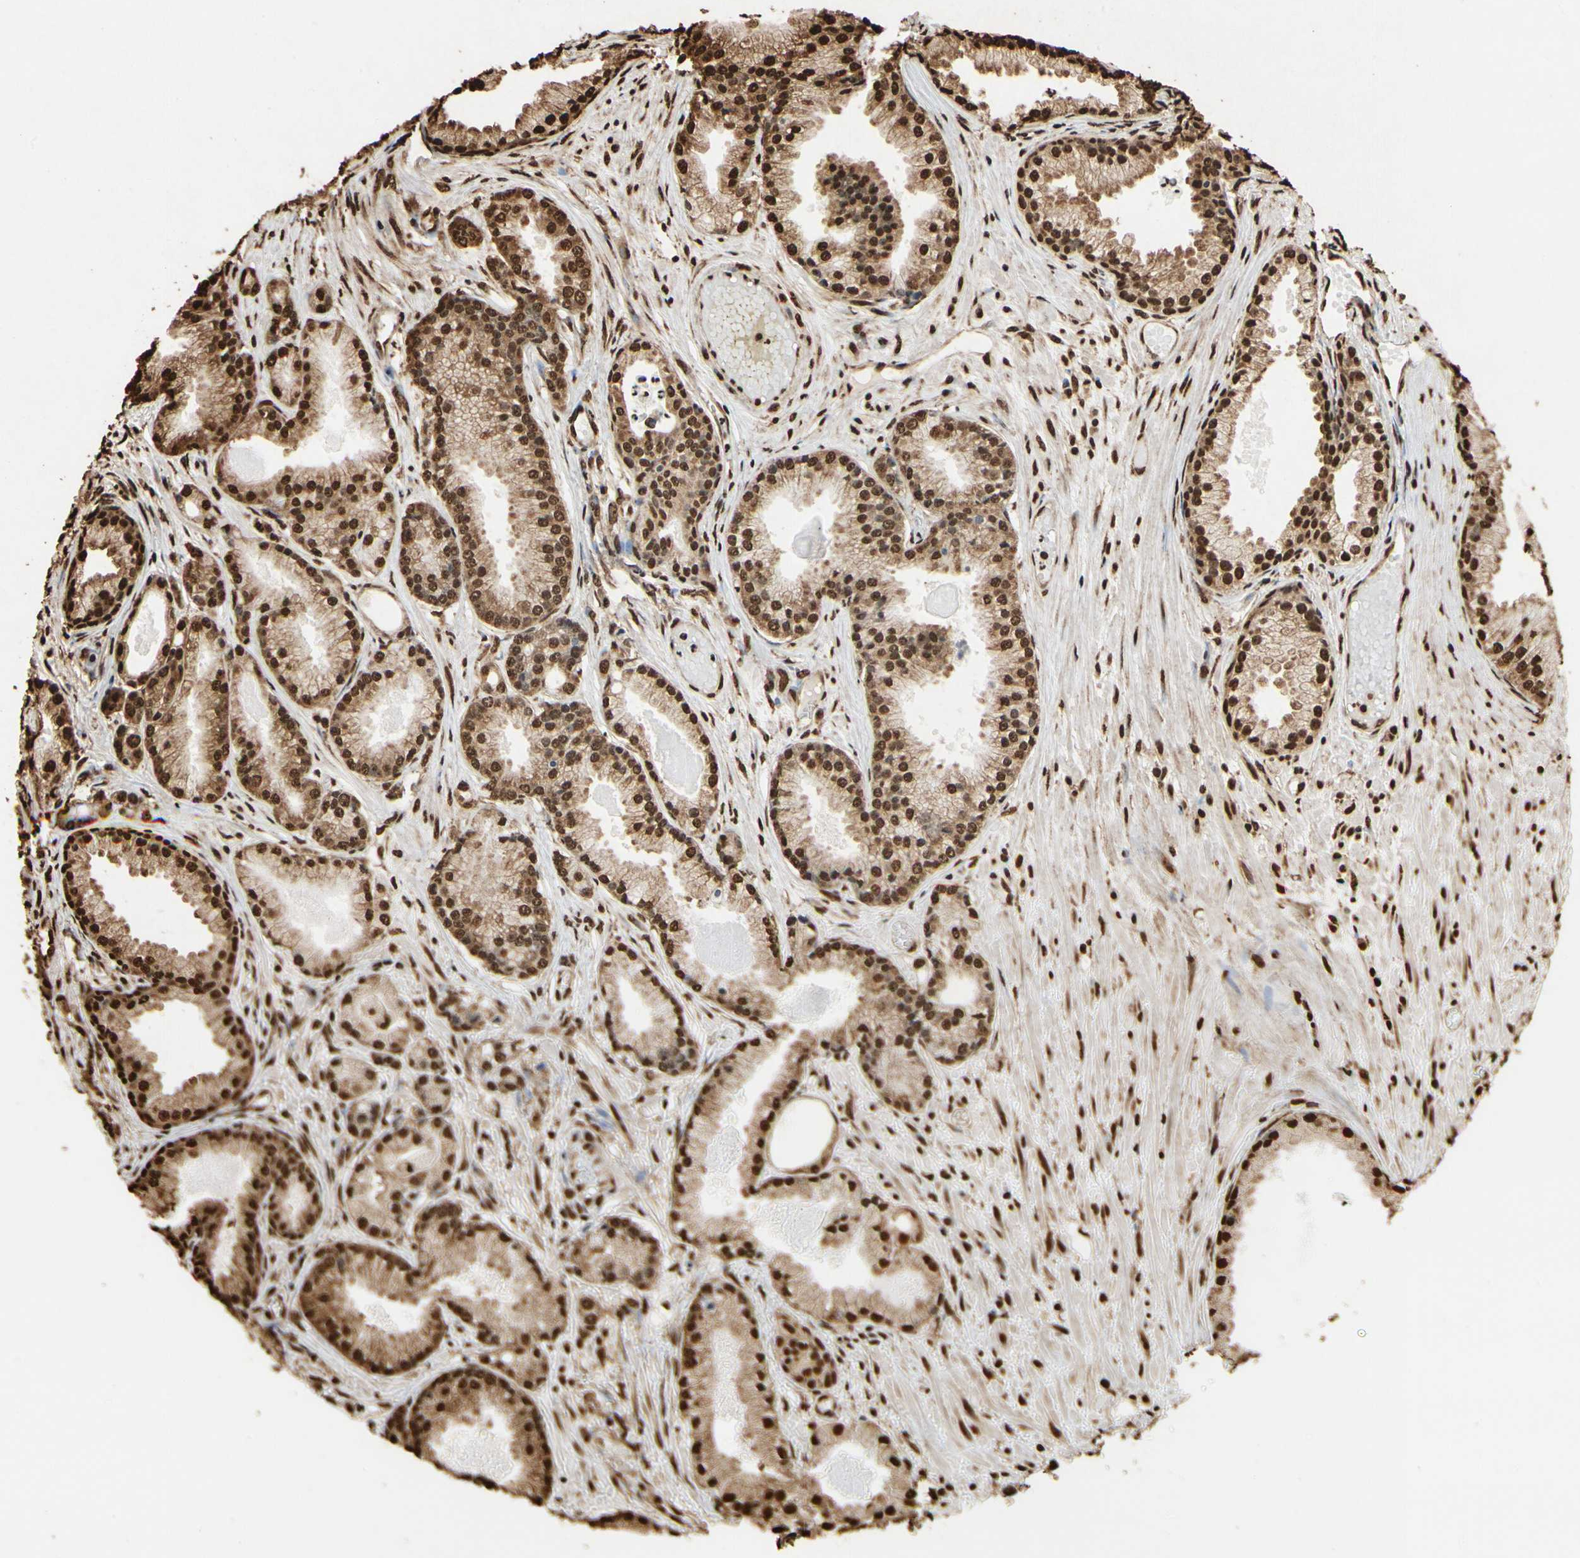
{"staining": {"intensity": "strong", "quantity": ">75%", "location": "cytoplasmic/membranous,nuclear"}, "tissue": "prostate cancer", "cell_type": "Tumor cells", "image_type": "cancer", "snomed": [{"axis": "morphology", "description": "Adenocarcinoma, Low grade"}, {"axis": "topography", "description": "Prostate"}], "caption": "This image demonstrates IHC staining of human low-grade adenocarcinoma (prostate), with high strong cytoplasmic/membranous and nuclear expression in approximately >75% of tumor cells.", "gene": "HNRNPK", "patient": {"sex": "male", "age": 72}}